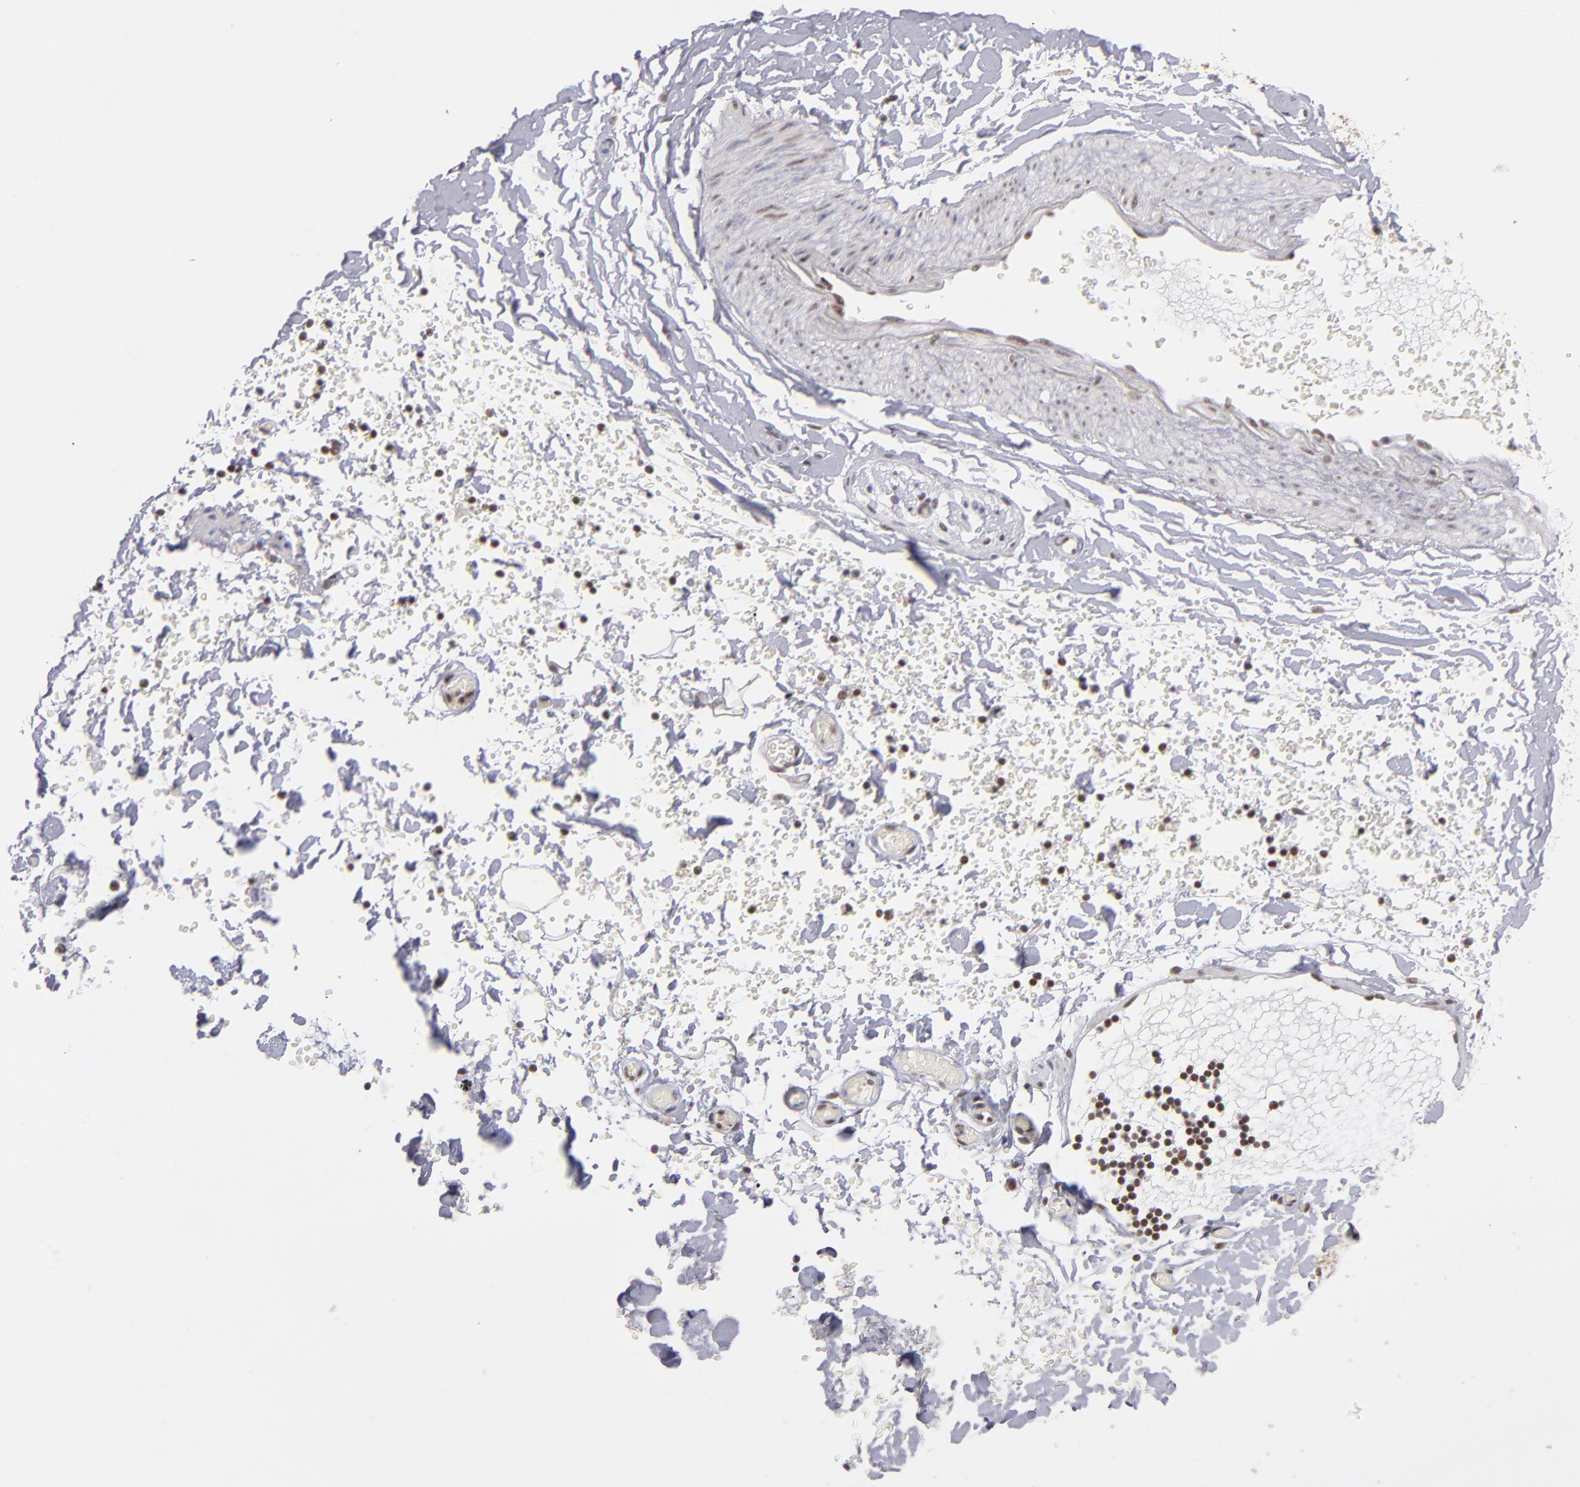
{"staining": {"intensity": "moderate", "quantity": ">75%", "location": "nuclear"}, "tissue": "adipose tissue", "cell_type": "Adipocytes", "image_type": "normal", "snomed": [{"axis": "morphology", "description": "Normal tissue, NOS"}, {"axis": "topography", "description": "Bronchus"}, {"axis": "topography", "description": "Lung"}], "caption": "Normal adipose tissue reveals moderate nuclear positivity in about >75% of adipocytes, visualized by immunohistochemistry. (IHC, brightfield microscopy, high magnification).", "gene": "MLLT3", "patient": {"sex": "female", "age": 56}}